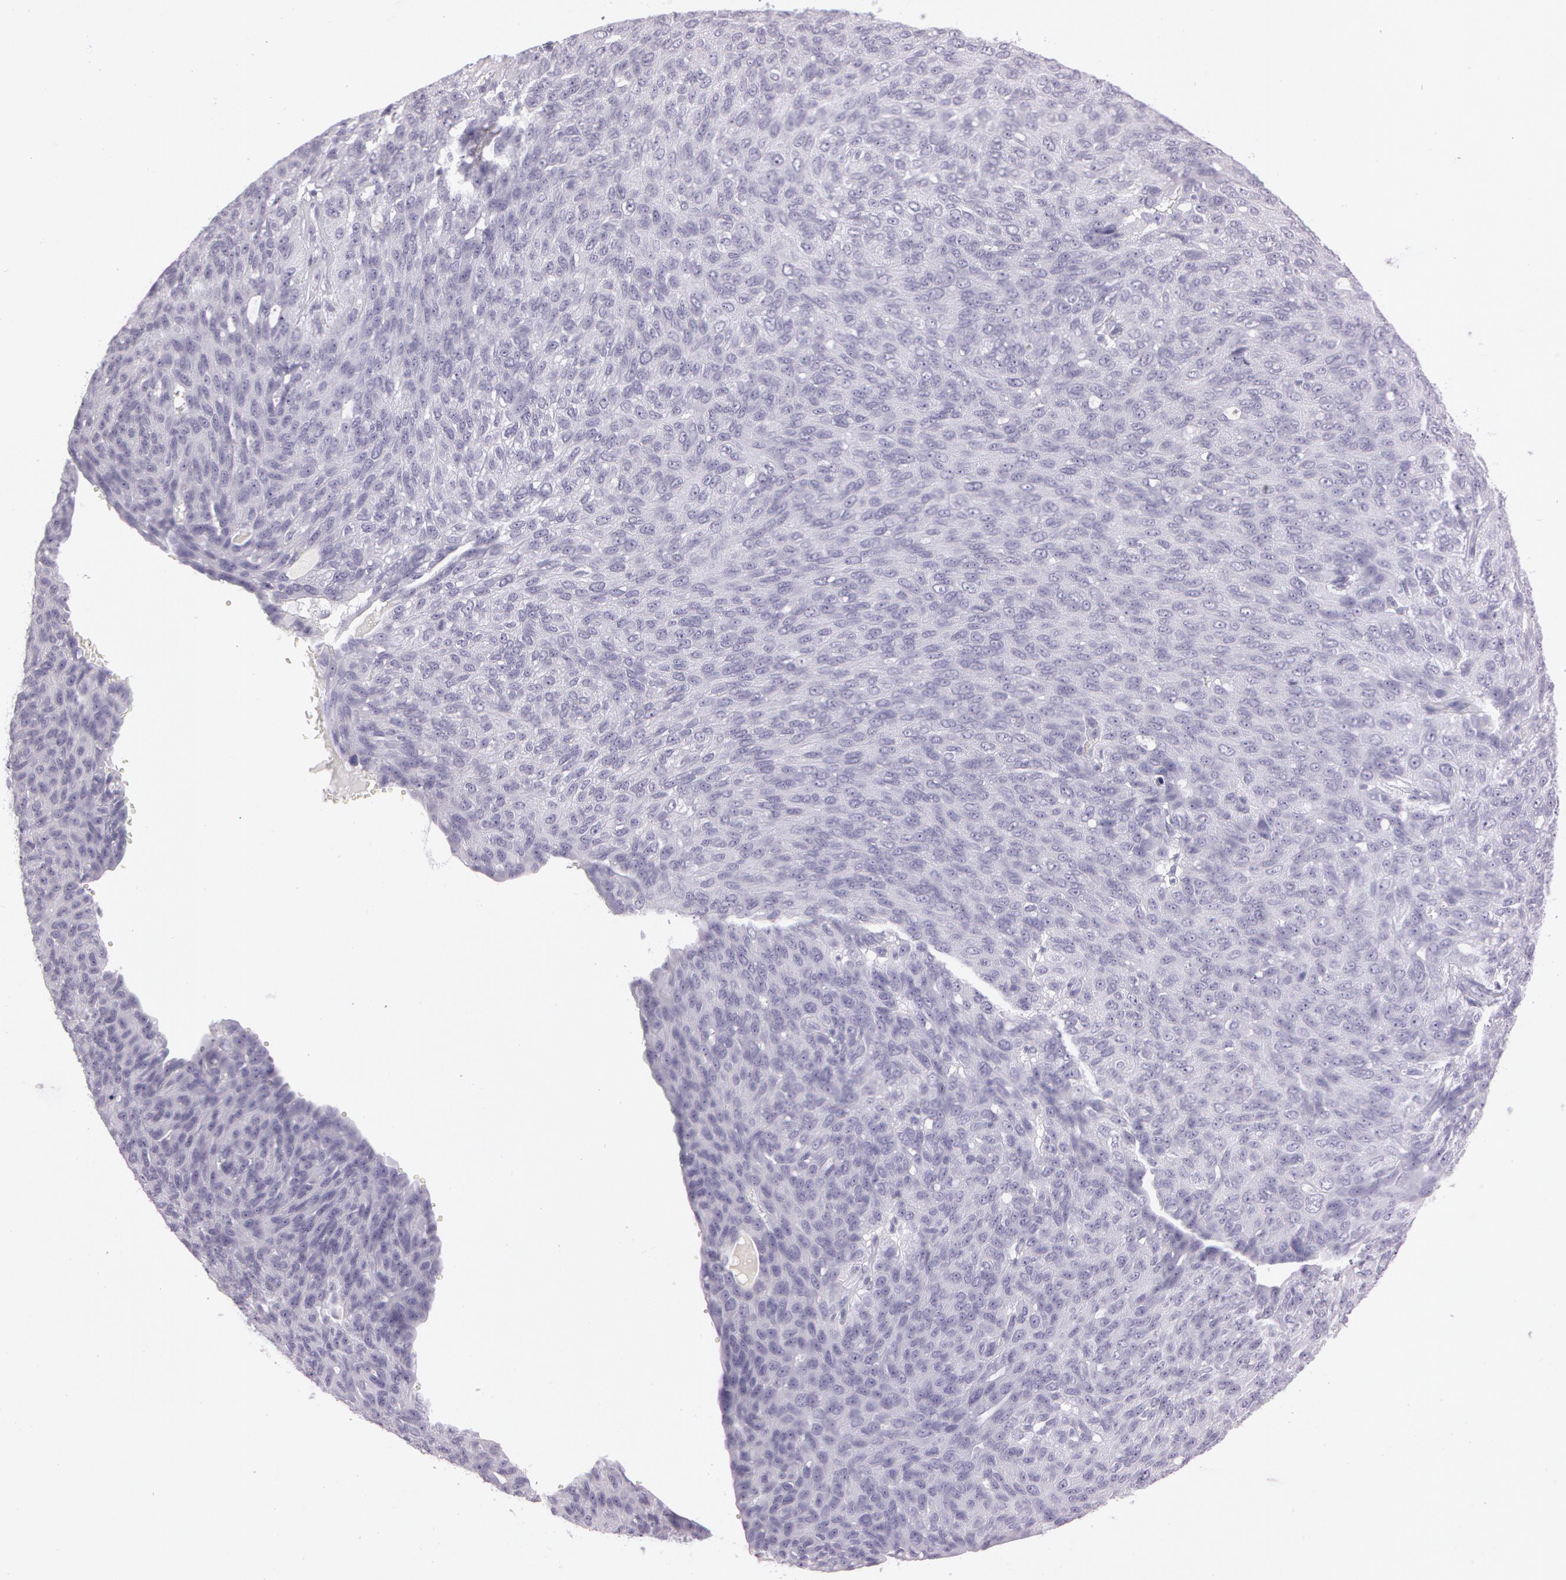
{"staining": {"intensity": "negative", "quantity": "none", "location": "none"}, "tissue": "ovarian cancer", "cell_type": "Tumor cells", "image_type": "cancer", "snomed": [{"axis": "morphology", "description": "Carcinoma, endometroid"}, {"axis": "topography", "description": "Ovary"}], "caption": "There is no significant expression in tumor cells of ovarian cancer (endometroid carcinoma).", "gene": "OTC", "patient": {"sex": "female", "age": 60}}